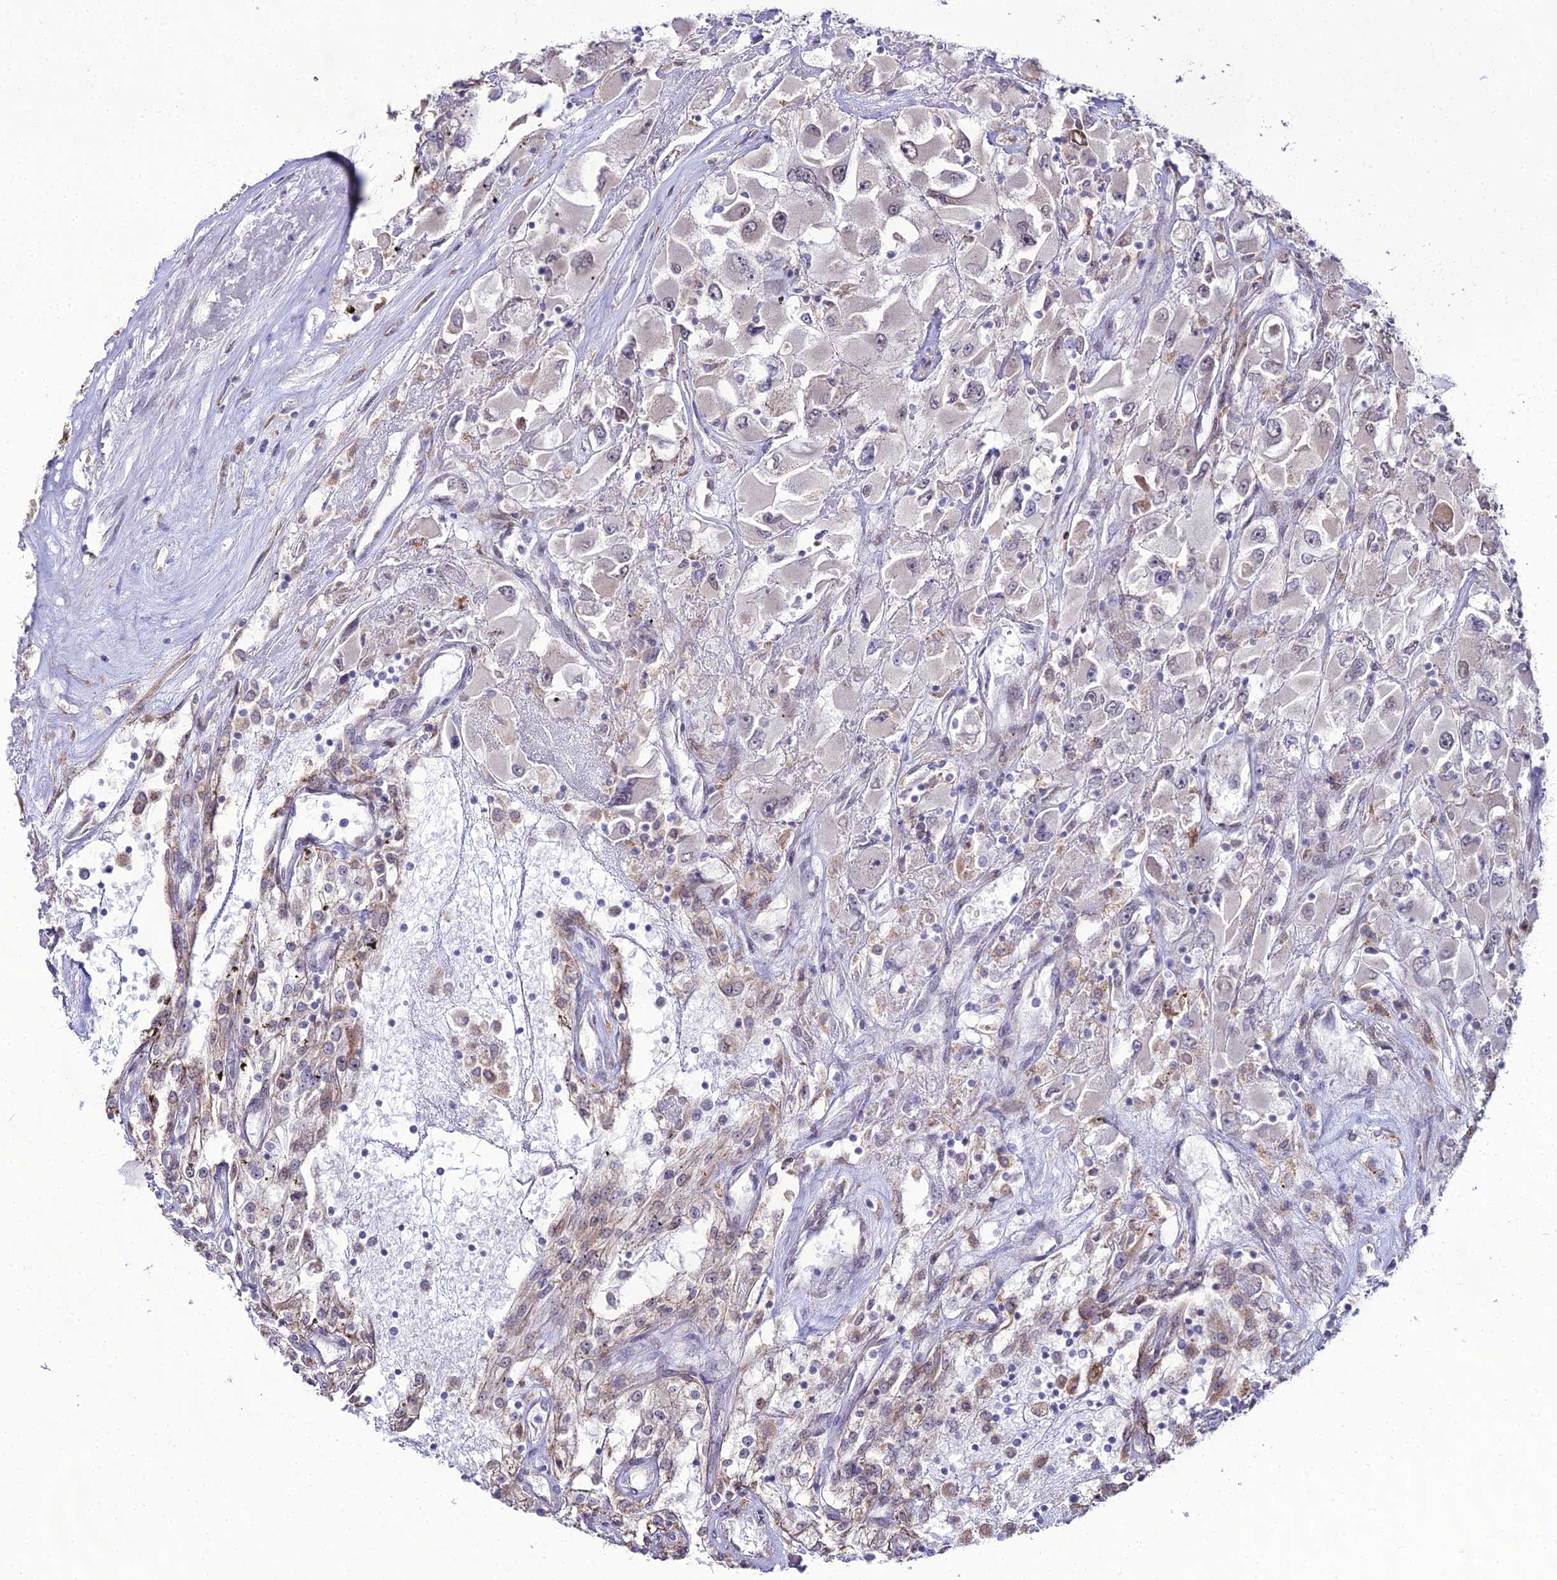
{"staining": {"intensity": "negative", "quantity": "none", "location": "none"}, "tissue": "renal cancer", "cell_type": "Tumor cells", "image_type": "cancer", "snomed": [{"axis": "morphology", "description": "Adenocarcinoma, NOS"}, {"axis": "topography", "description": "Kidney"}], "caption": "Protein analysis of renal cancer demonstrates no significant expression in tumor cells.", "gene": "TROAP", "patient": {"sex": "female", "age": 52}}